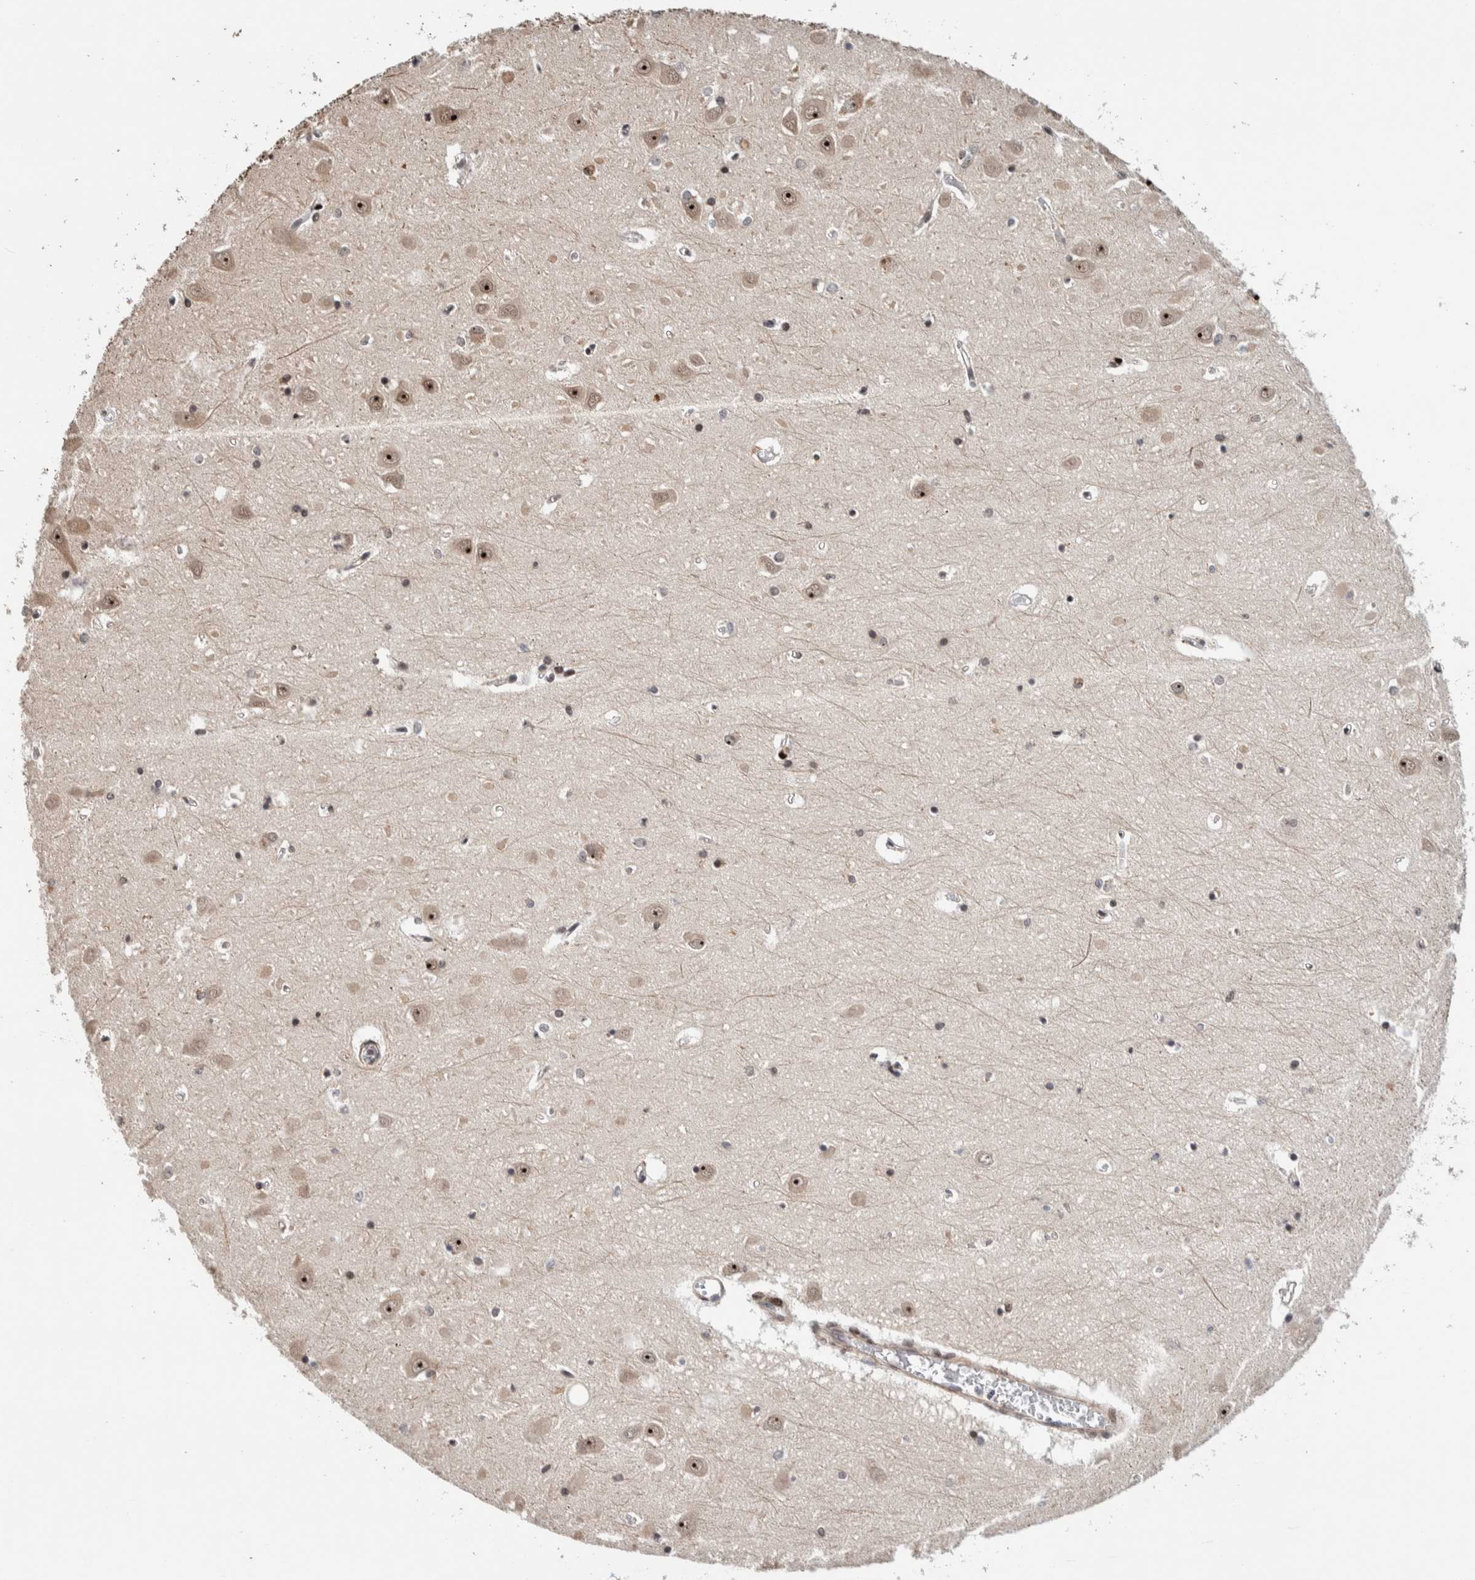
{"staining": {"intensity": "moderate", "quantity": "<25%", "location": "nuclear"}, "tissue": "hippocampus", "cell_type": "Glial cells", "image_type": "normal", "snomed": [{"axis": "morphology", "description": "Normal tissue, NOS"}, {"axis": "topography", "description": "Hippocampus"}], "caption": "About <25% of glial cells in normal hippocampus display moderate nuclear protein positivity as visualized by brown immunohistochemical staining.", "gene": "CHD4", "patient": {"sex": "male", "age": 70}}